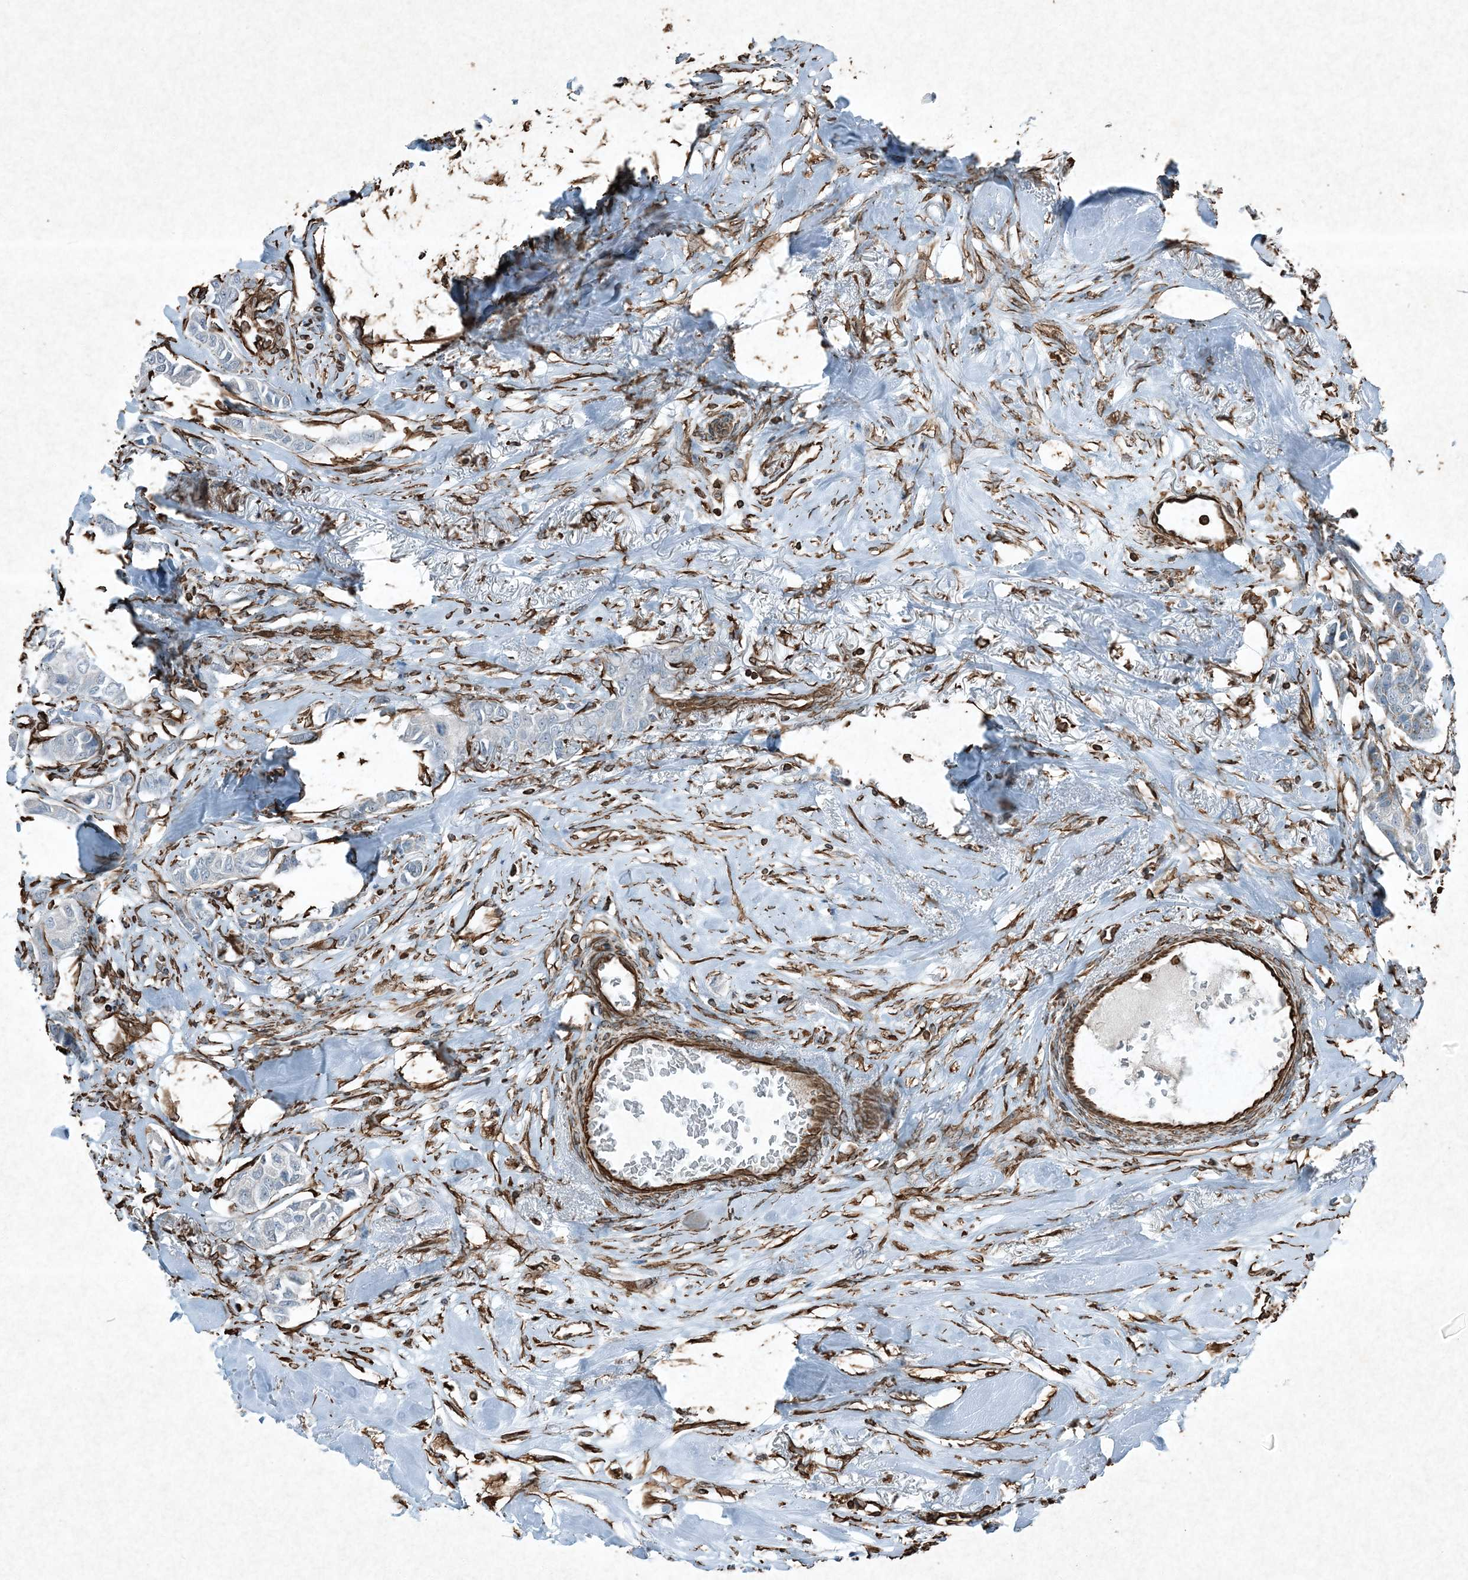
{"staining": {"intensity": "negative", "quantity": "none", "location": "none"}, "tissue": "breast cancer", "cell_type": "Tumor cells", "image_type": "cancer", "snomed": [{"axis": "morphology", "description": "Duct carcinoma"}, {"axis": "topography", "description": "Breast"}], "caption": "There is no significant expression in tumor cells of breast intraductal carcinoma.", "gene": "RYK", "patient": {"sex": "female", "age": 80}}